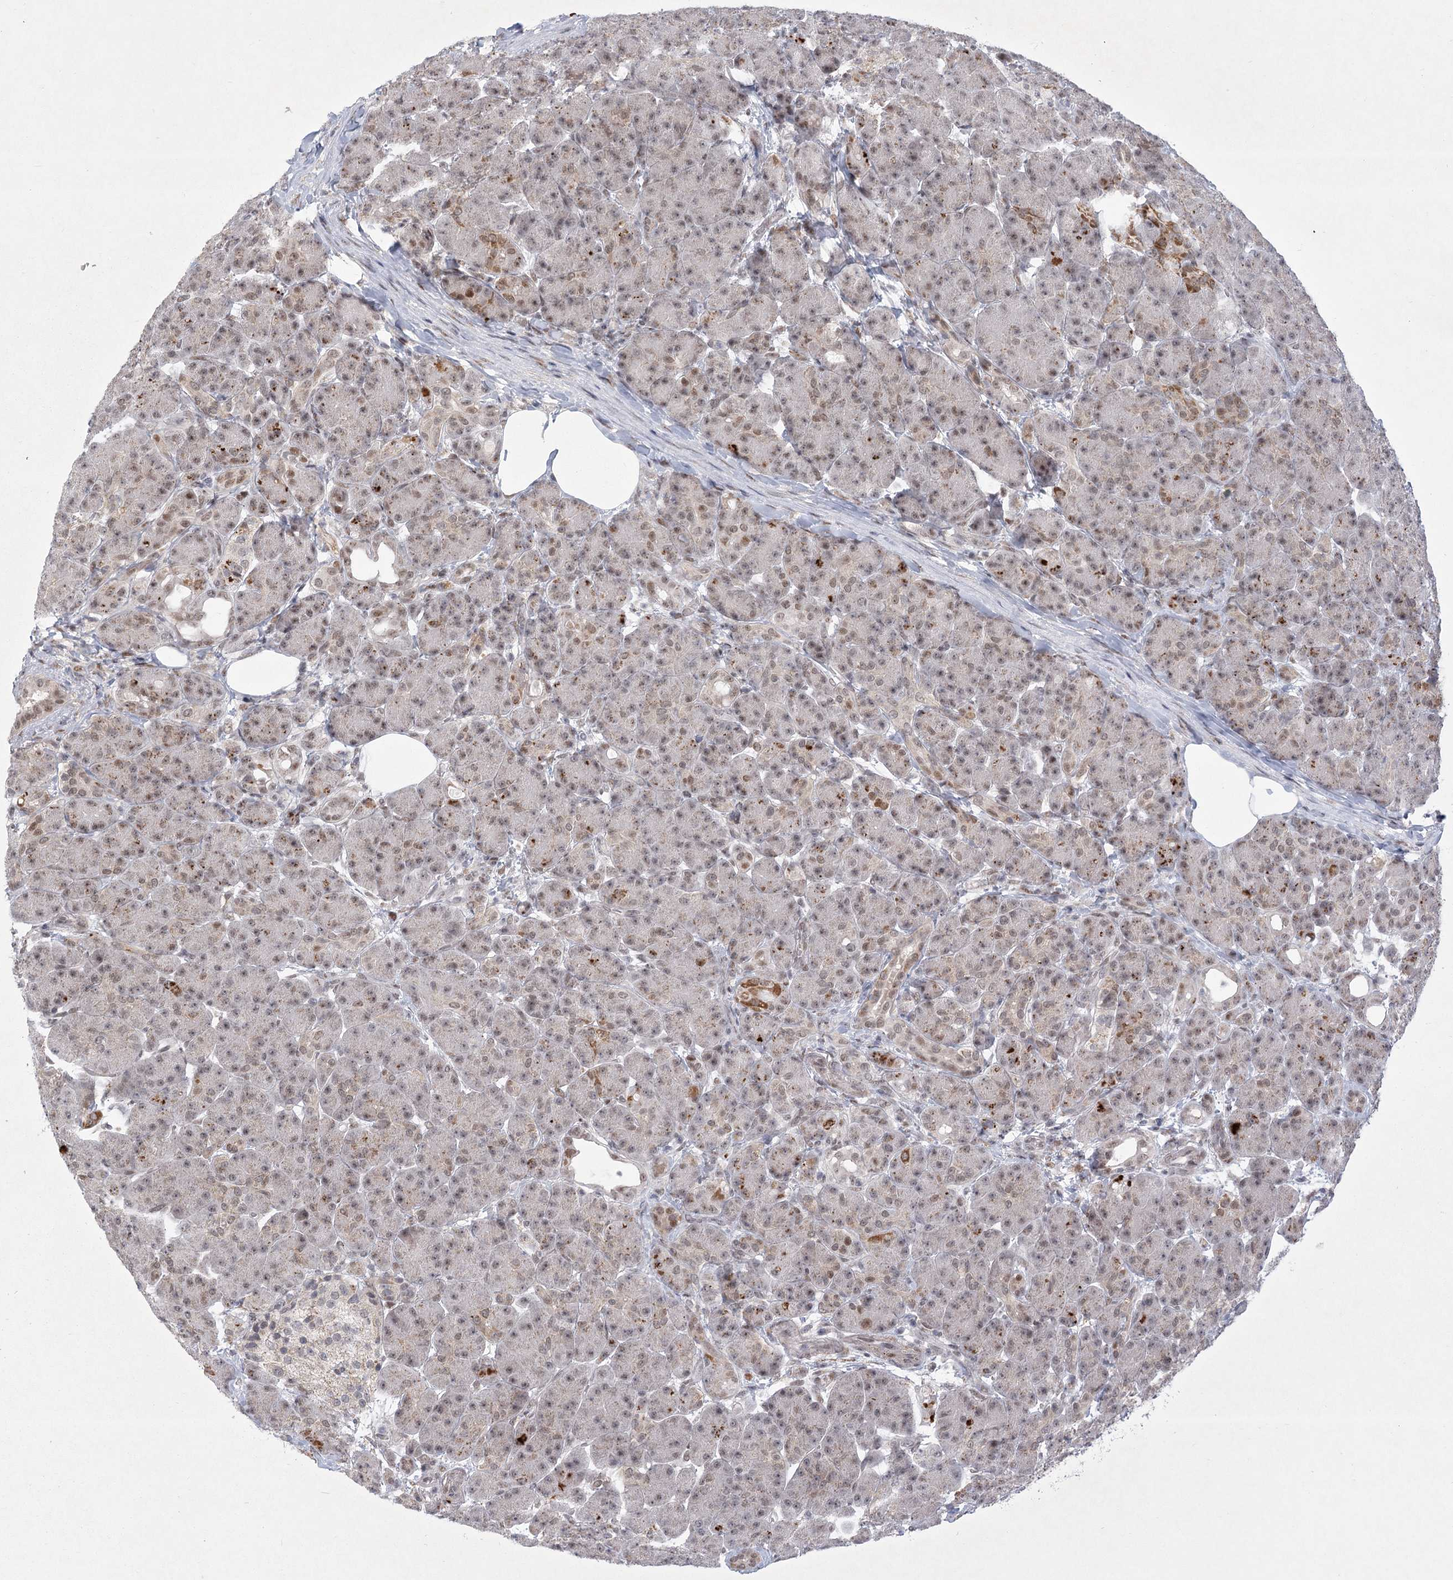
{"staining": {"intensity": "weak", "quantity": "25%-75%", "location": "cytoplasmic/membranous,nuclear"}, "tissue": "pancreas", "cell_type": "Exocrine glandular cells", "image_type": "normal", "snomed": [{"axis": "morphology", "description": "Normal tissue, NOS"}, {"axis": "topography", "description": "Pancreas"}], "caption": "Immunohistochemistry of benign human pancreas shows low levels of weak cytoplasmic/membranous,nuclear staining in about 25%-75% of exocrine glandular cells.", "gene": "CIB4", "patient": {"sex": "male", "age": 63}}